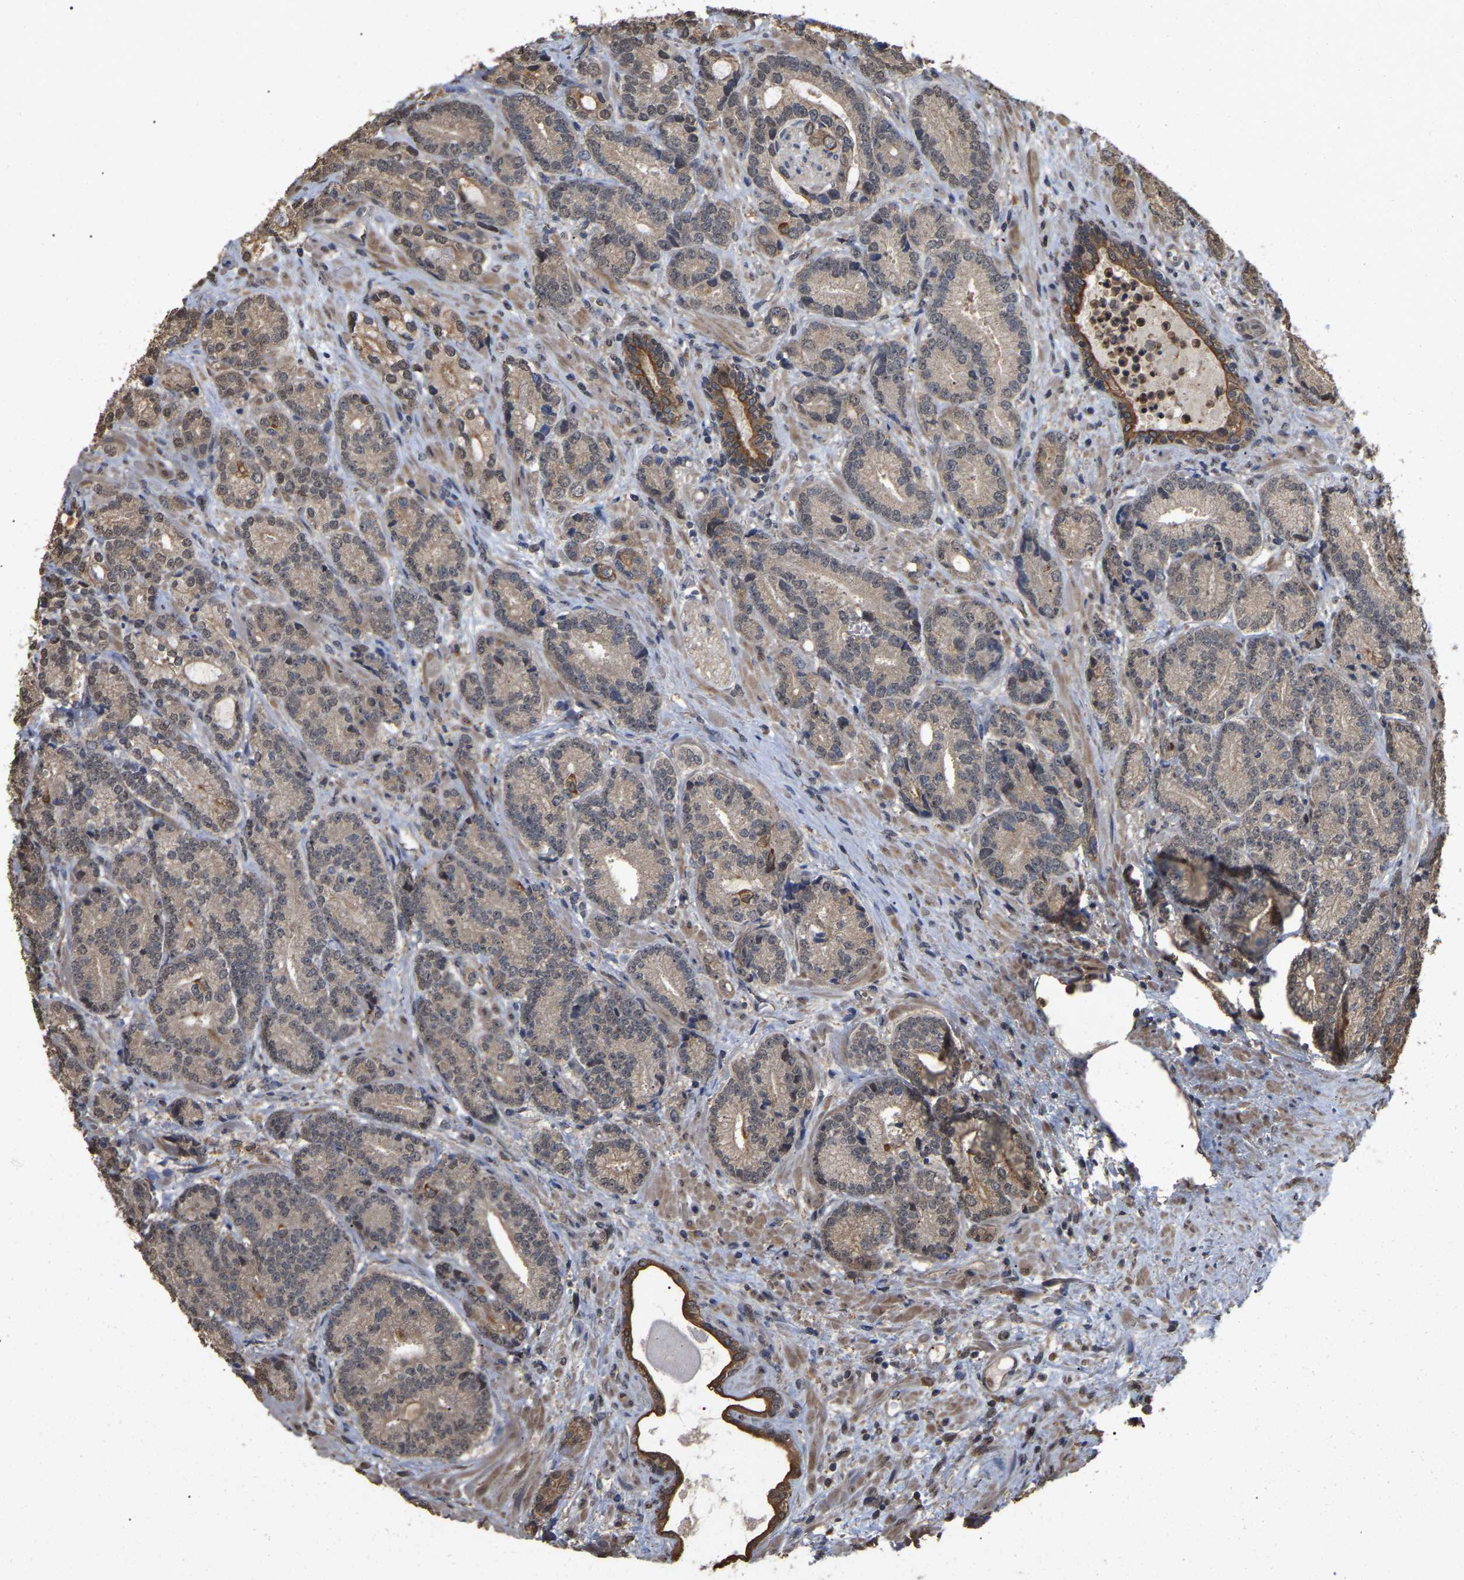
{"staining": {"intensity": "weak", "quantity": "25%-75%", "location": "cytoplasmic/membranous"}, "tissue": "prostate cancer", "cell_type": "Tumor cells", "image_type": "cancer", "snomed": [{"axis": "morphology", "description": "Adenocarcinoma, High grade"}, {"axis": "topography", "description": "Prostate"}], "caption": "The micrograph displays a brown stain indicating the presence of a protein in the cytoplasmic/membranous of tumor cells in prostate cancer (adenocarcinoma (high-grade)).", "gene": "FAM219A", "patient": {"sex": "male", "age": 61}}